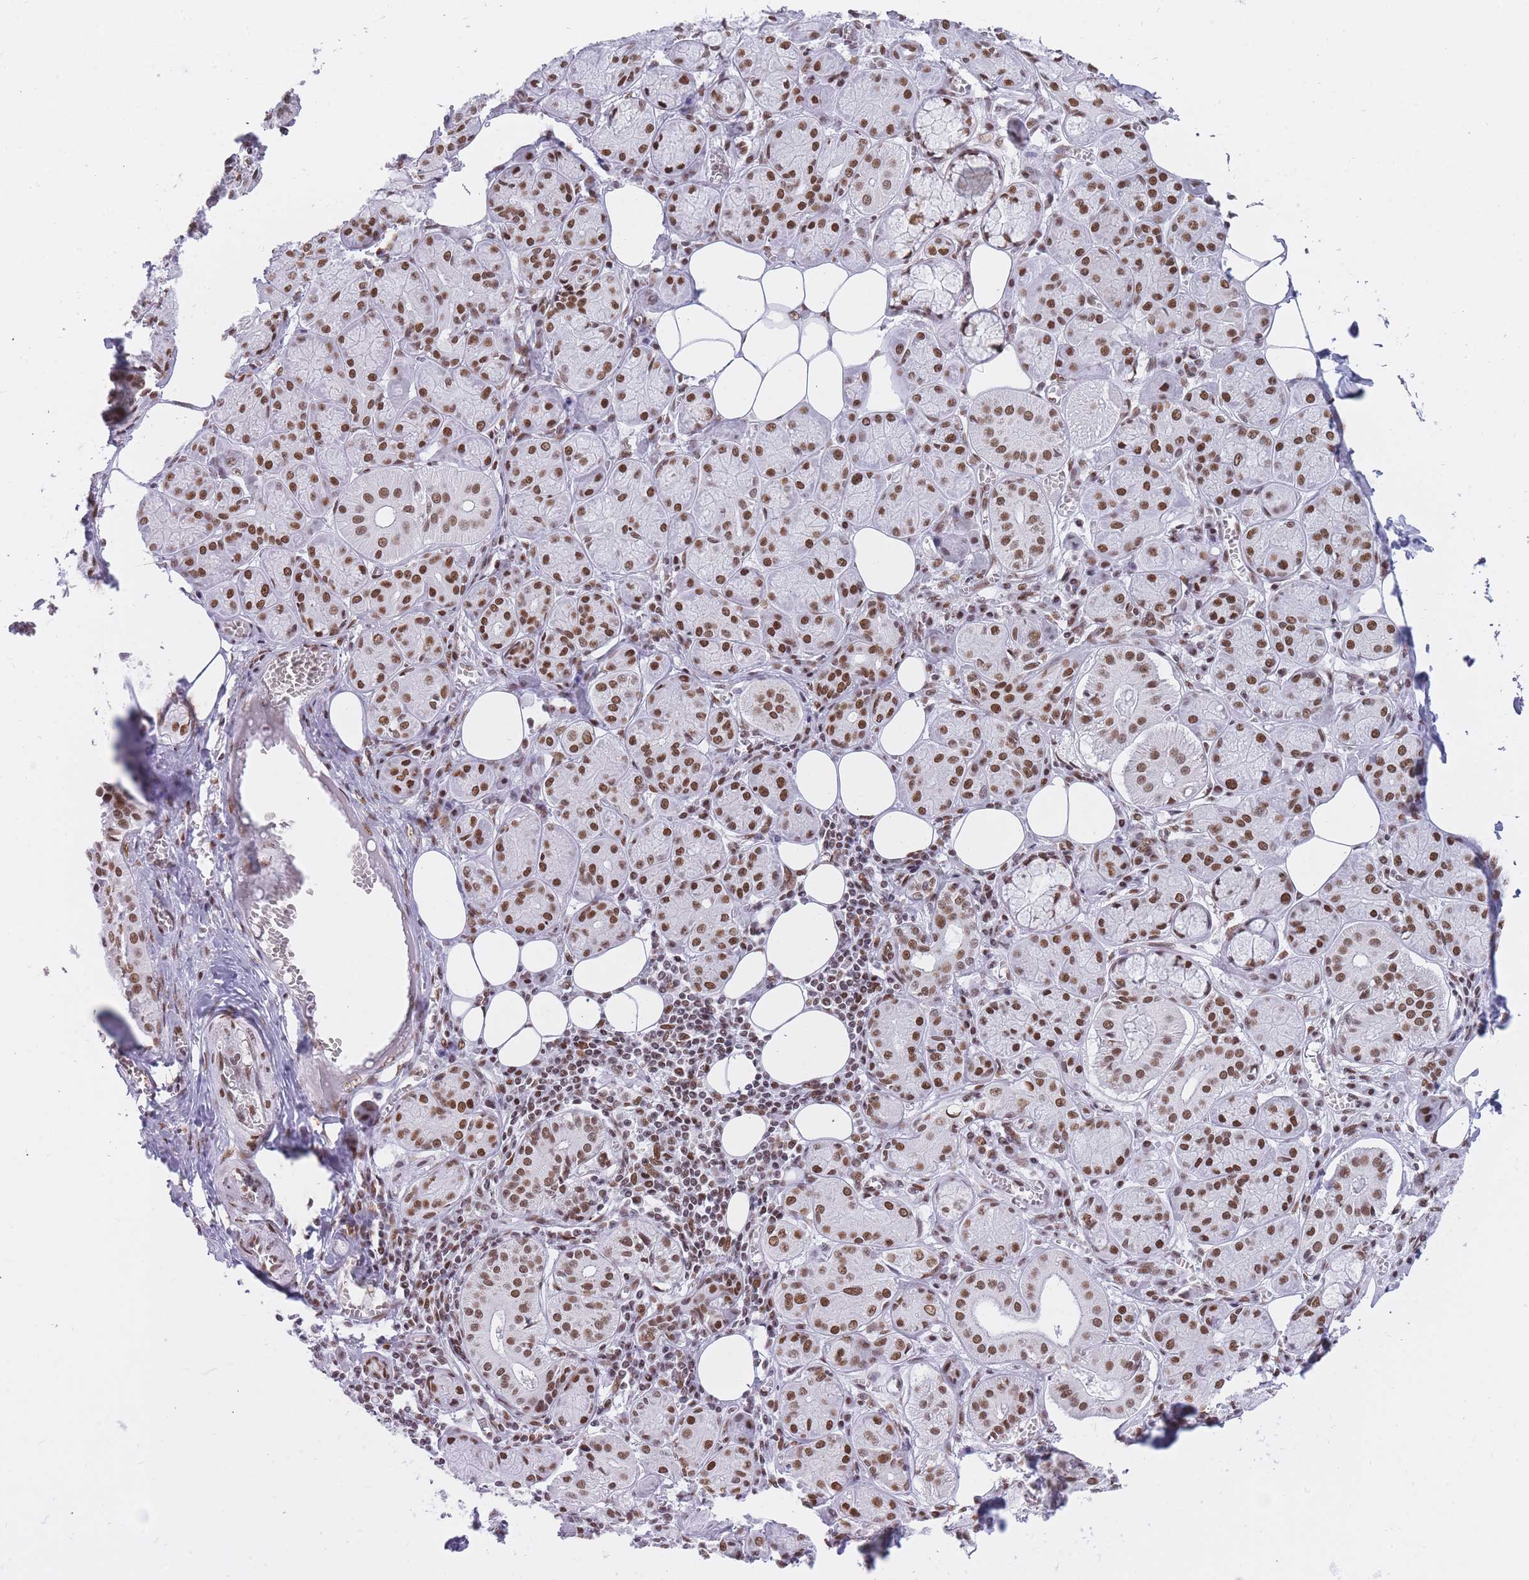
{"staining": {"intensity": "strong", "quantity": ">75%", "location": "nuclear"}, "tissue": "salivary gland", "cell_type": "Glandular cells", "image_type": "normal", "snomed": [{"axis": "morphology", "description": "Normal tissue, NOS"}, {"axis": "topography", "description": "Salivary gland"}], "caption": "Protein analysis of benign salivary gland shows strong nuclear expression in approximately >75% of glandular cells.", "gene": "HNRNPUL1", "patient": {"sex": "male", "age": 74}}